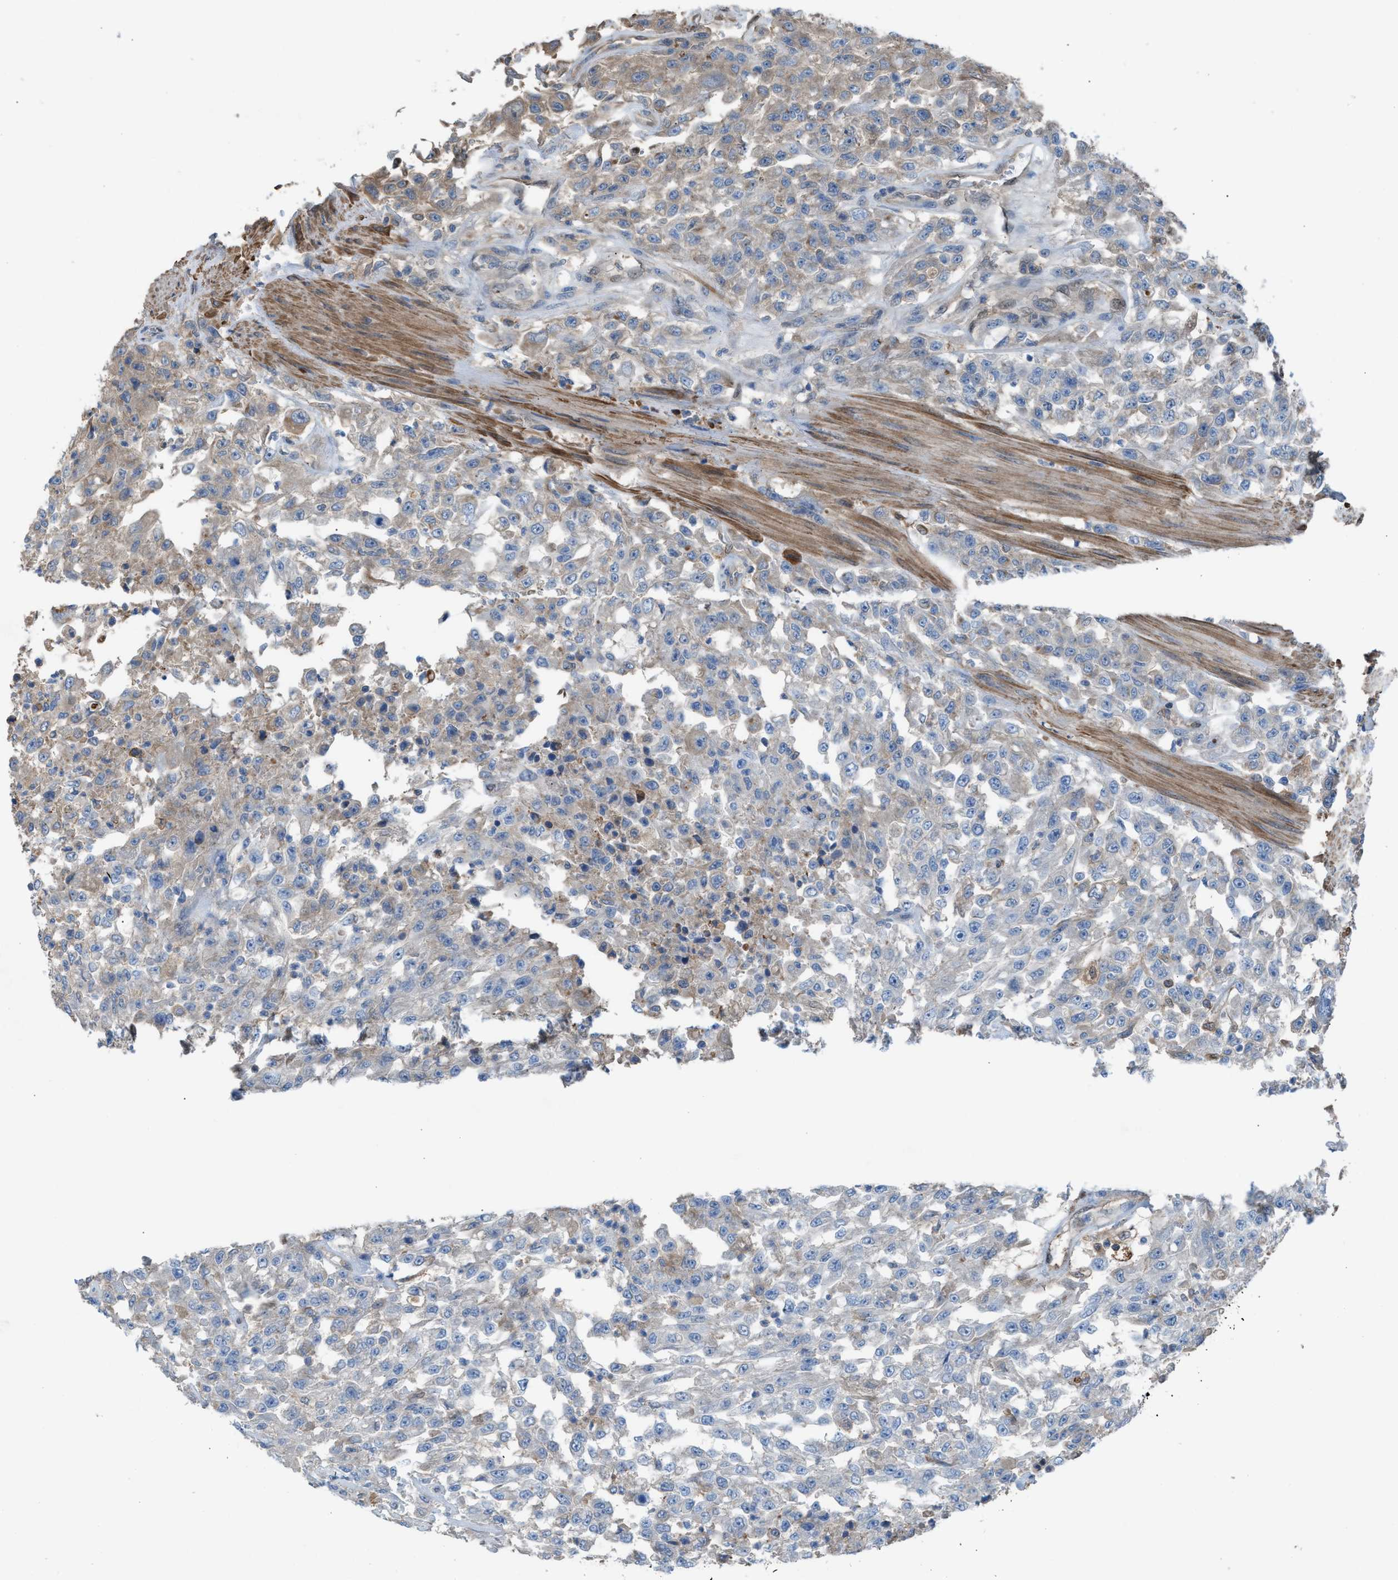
{"staining": {"intensity": "weak", "quantity": "<25%", "location": "cytoplasmic/membranous"}, "tissue": "urothelial cancer", "cell_type": "Tumor cells", "image_type": "cancer", "snomed": [{"axis": "morphology", "description": "Urothelial carcinoma, High grade"}, {"axis": "topography", "description": "Urinary bladder"}], "caption": "Photomicrograph shows no significant protein positivity in tumor cells of urothelial cancer. (DAB immunohistochemistry visualized using brightfield microscopy, high magnification).", "gene": "TPK1", "patient": {"sex": "male", "age": 46}}